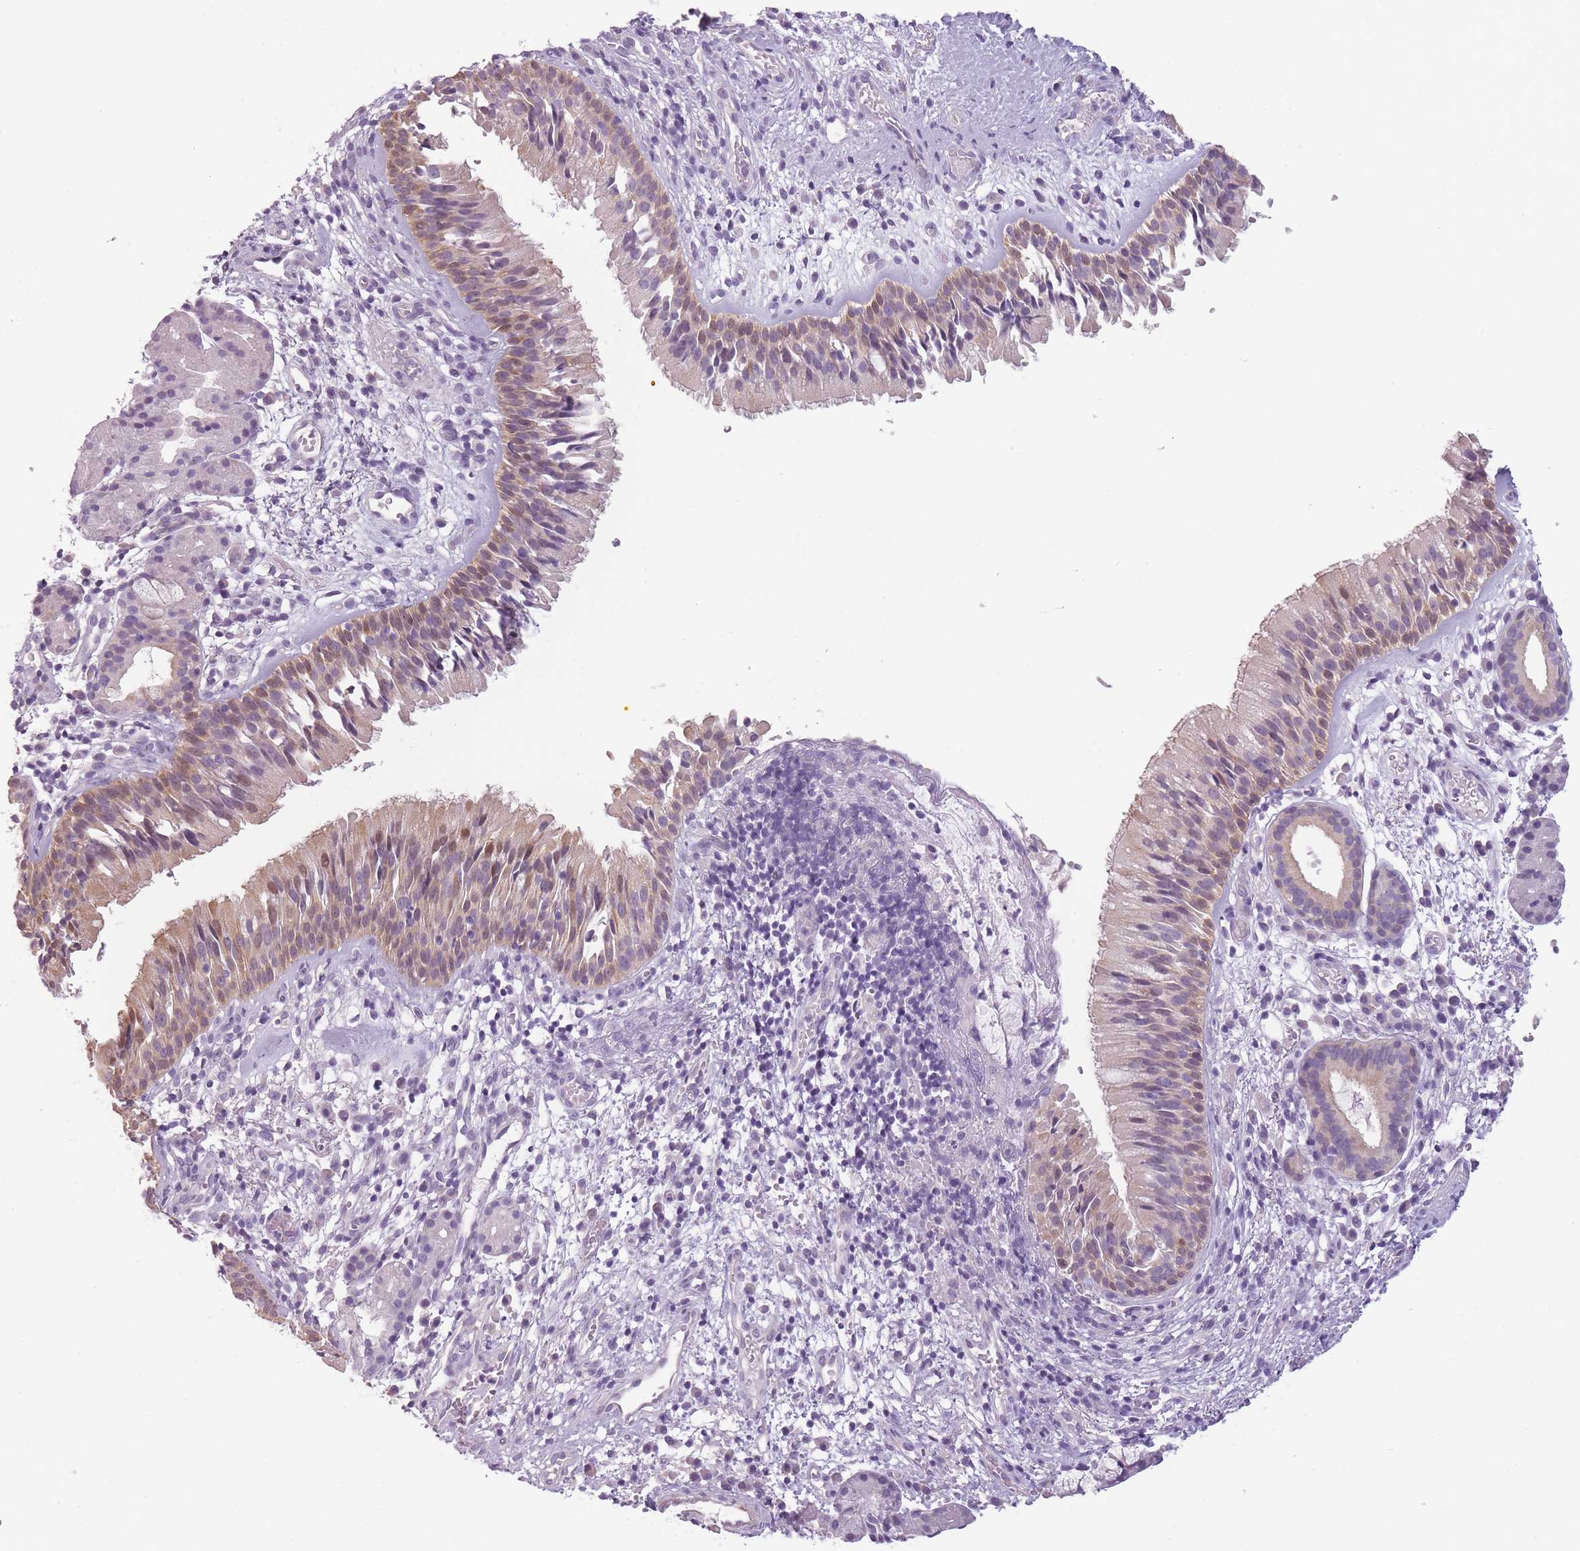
{"staining": {"intensity": "moderate", "quantity": "<25%", "location": "cytoplasmic/membranous,nuclear"}, "tissue": "nasopharynx", "cell_type": "Respiratory epithelial cells", "image_type": "normal", "snomed": [{"axis": "morphology", "description": "Normal tissue, NOS"}, {"axis": "topography", "description": "Nasopharynx"}], "caption": "Normal nasopharynx demonstrates moderate cytoplasmic/membranous,nuclear staining in approximately <25% of respiratory epithelial cells.", "gene": "TMEM236", "patient": {"sex": "male", "age": 65}}